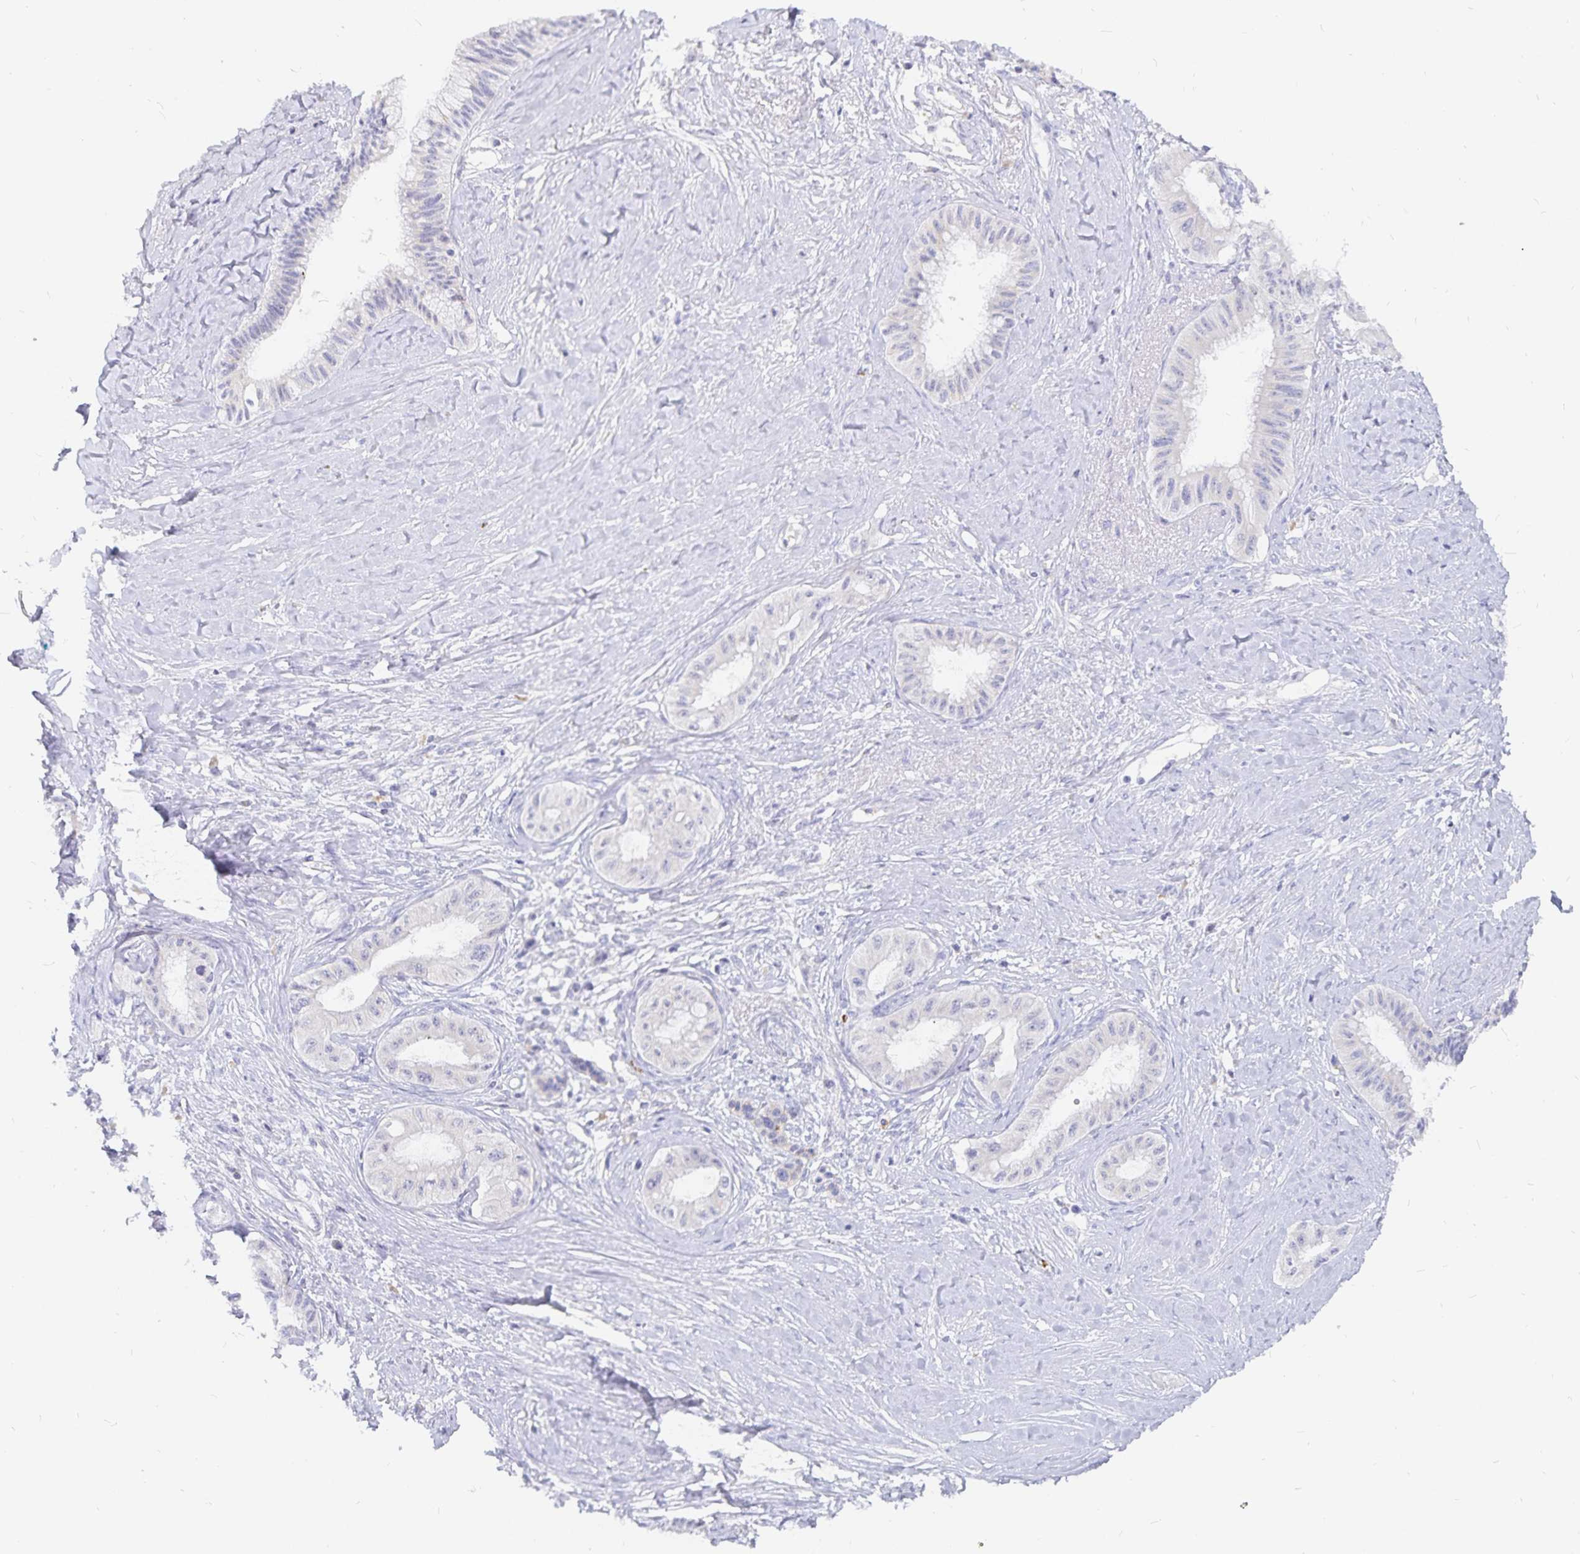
{"staining": {"intensity": "negative", "quantity": "none", "location": "none"}, "tissue": "pancreatic cancer", "cell_type": "Tumor cells", "image_type": "cancer", "snomed": [{"axis": "morphology", "description": "Adenocarcinoma, NOS"}, {"axis": "topography", "description": "Pancreas"}], "caption": "The image demonstrates no staining of tumor cells in adenocarcinoma (pancreatic).", "gene": "PKHD1", "patient": {"sex": "male", "age": 71}}